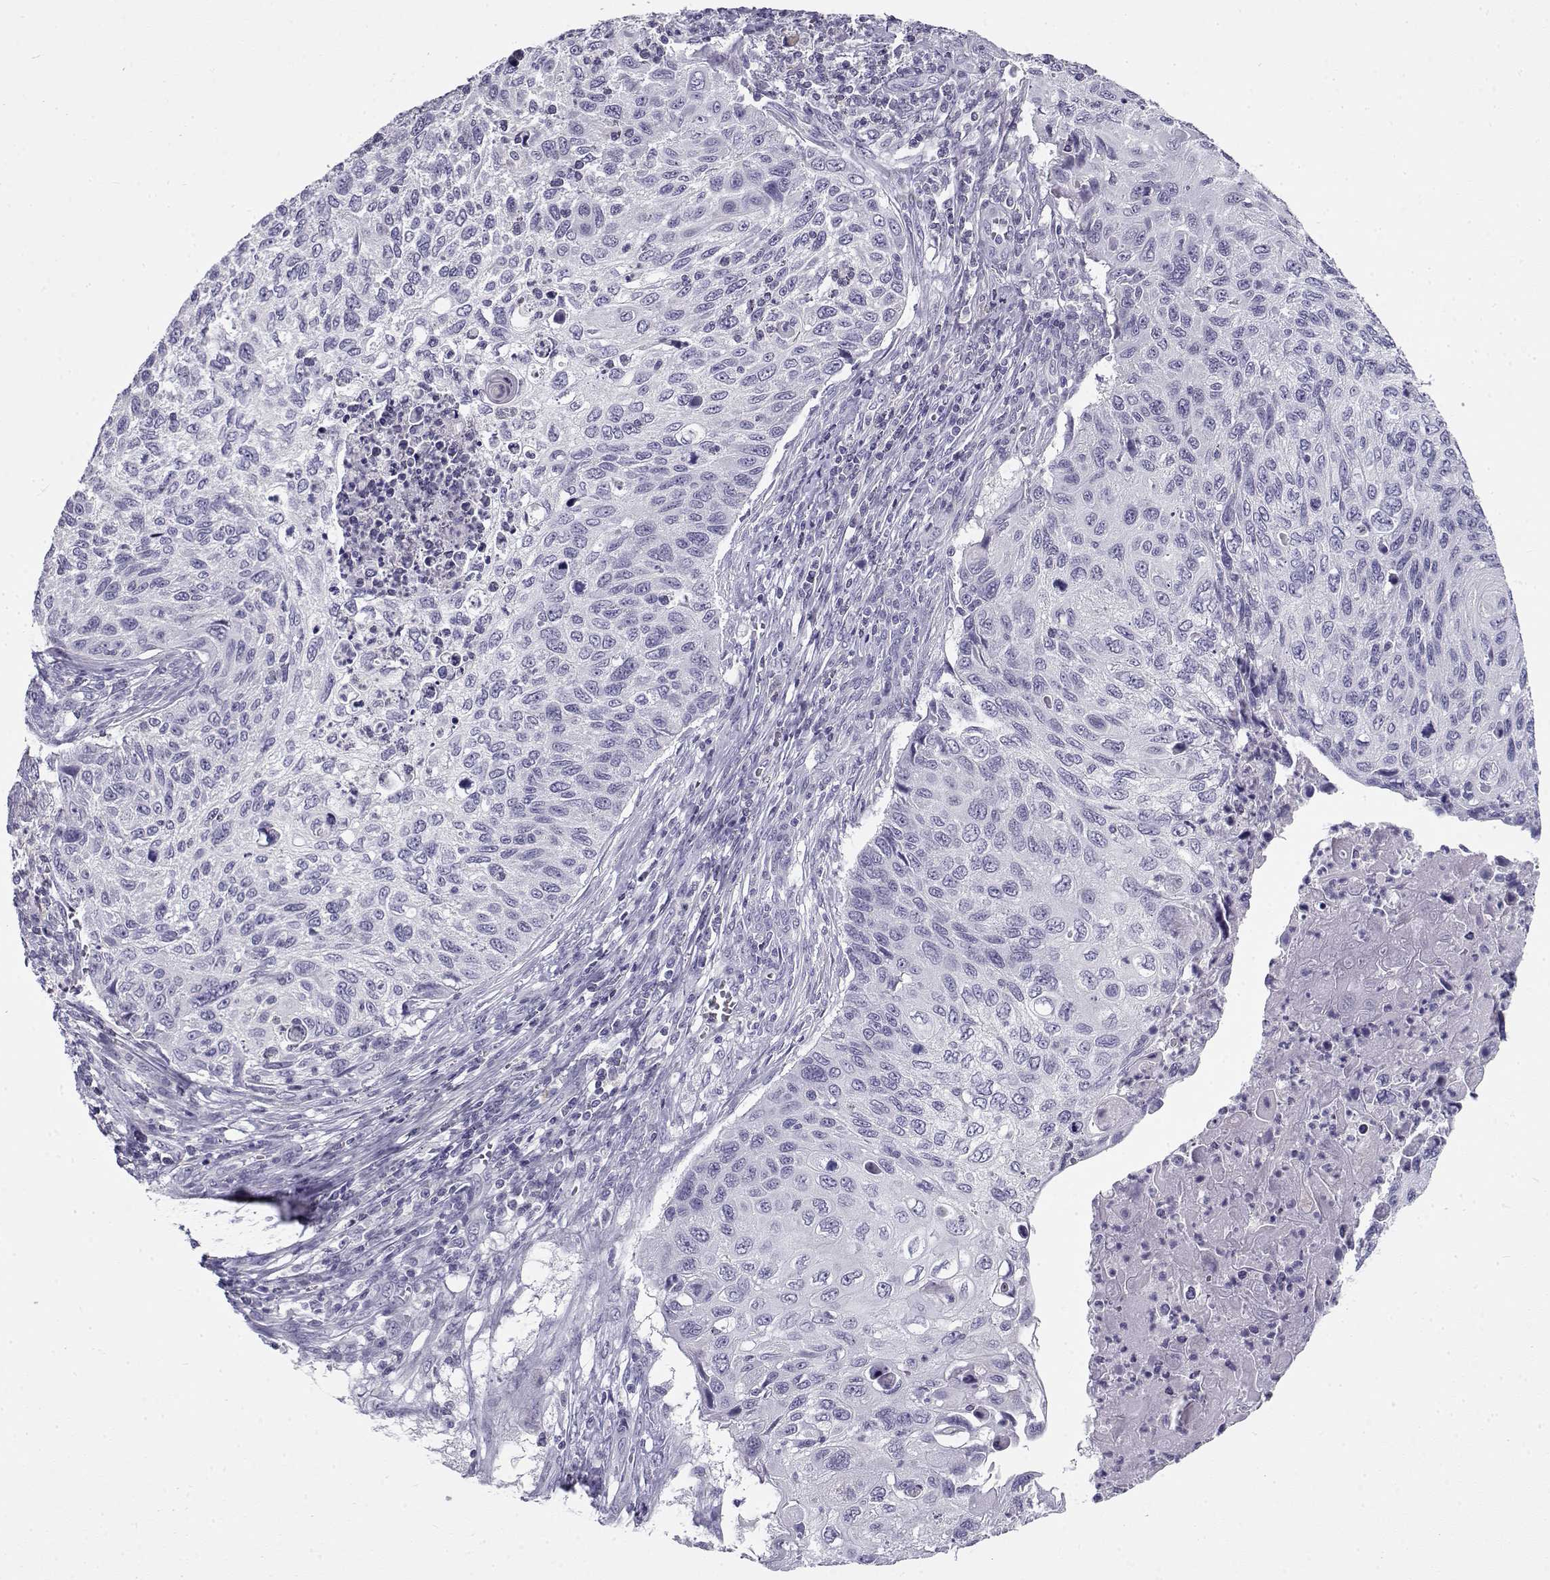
{"staining": {"intensity": "negative", "quantity": "none", "location": "none"}, "tissue": "cervical cancer", "cell_type": "Tumor cells", "image_type": "cancer", "snomed": [{"axis": "morphology", "description": "Squamous cell carcinoma, NOS"}, {"axis": "topography", "description": "Cervix"}], "caption": "Immunohistochemistry of human cervical cancer (squamous cell carcinoma) displays no staining in tumor cells.", "gene": "FAM166A", "patient": {"sex": "female", "age": 70}}